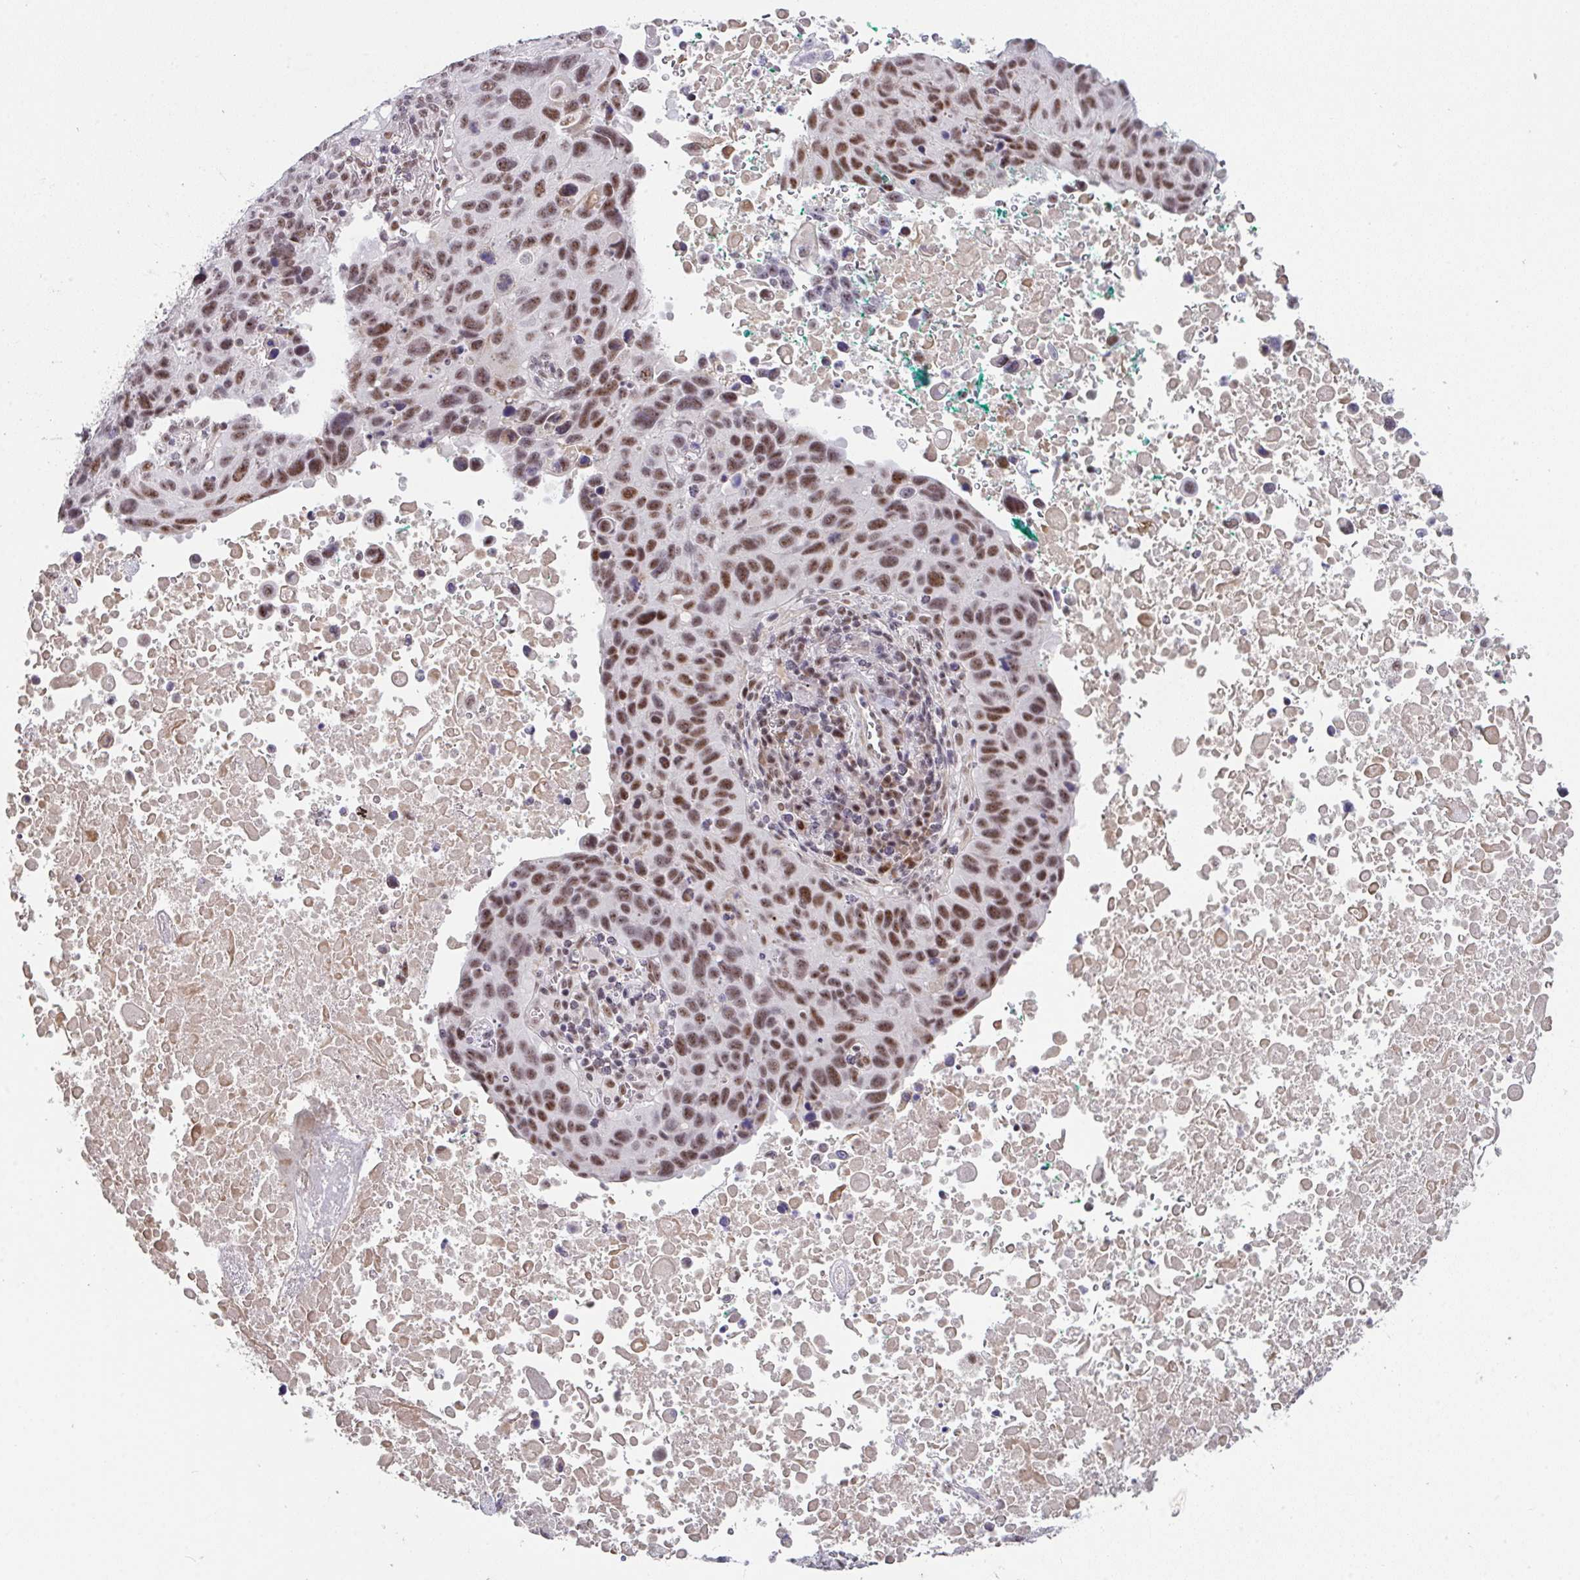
{"staining": {"intensity": "moderate", "quantity": ">75%", "location": "nuclear"}, "tissue": "lung cancer", "cell_type": "Tumor cells", "image_type": "cancer", "snomed": [{"axis": "morphology", "description": "Squamous cell carcinoma, NOS"}, {"axis": "topography", "description": "Lung"}], "caption": "Lung squamous cell carcinoma stained with immunohistochemistry displays moderate nuclear expression in about >75% of tumor cells.", "gene": "RBBP6", "patient": {"sex": "male", "age": 66}}